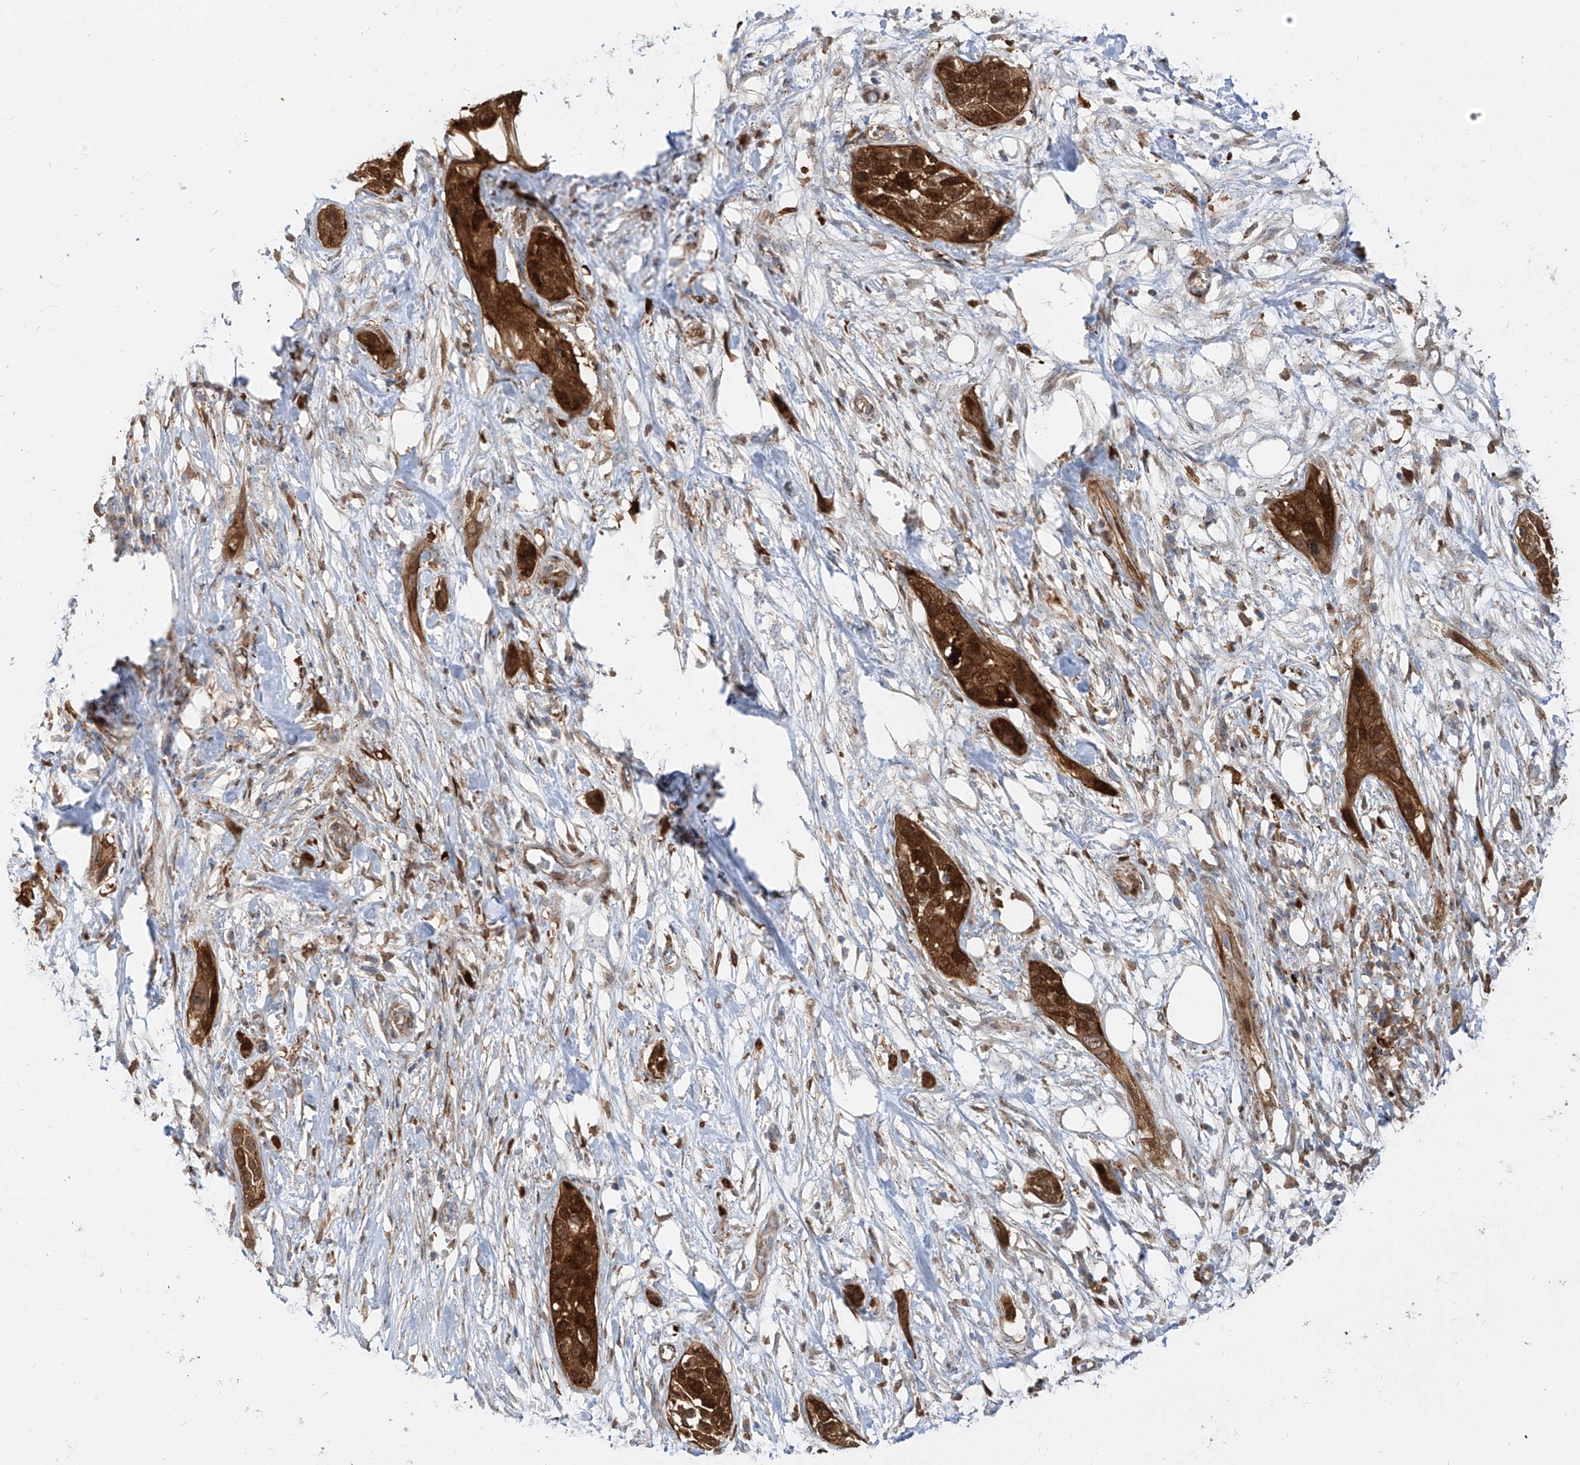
{"staining": {"intensity": "strong", "quantity": ">75%", "location": "cytoplasmic/membranous"}, "tissue": "pancreatic cancer", "cell_type": "Tumor cells", "image_type": "cancer", "snomed": [{"axis": "morphology", "description": "Adenocarcinoma, NOS"}, {"axis": "topography", "description": "Pancreas"}], "caption": "An image showing strong cytoplasmic/membranous expression in approximately >75% of tumor cells in pancreatic adenocarcinoma, as visualized by brown immunohistochemical staining.", "gene": "KYNU", "patient": {"sex": "female", "age": 60}}